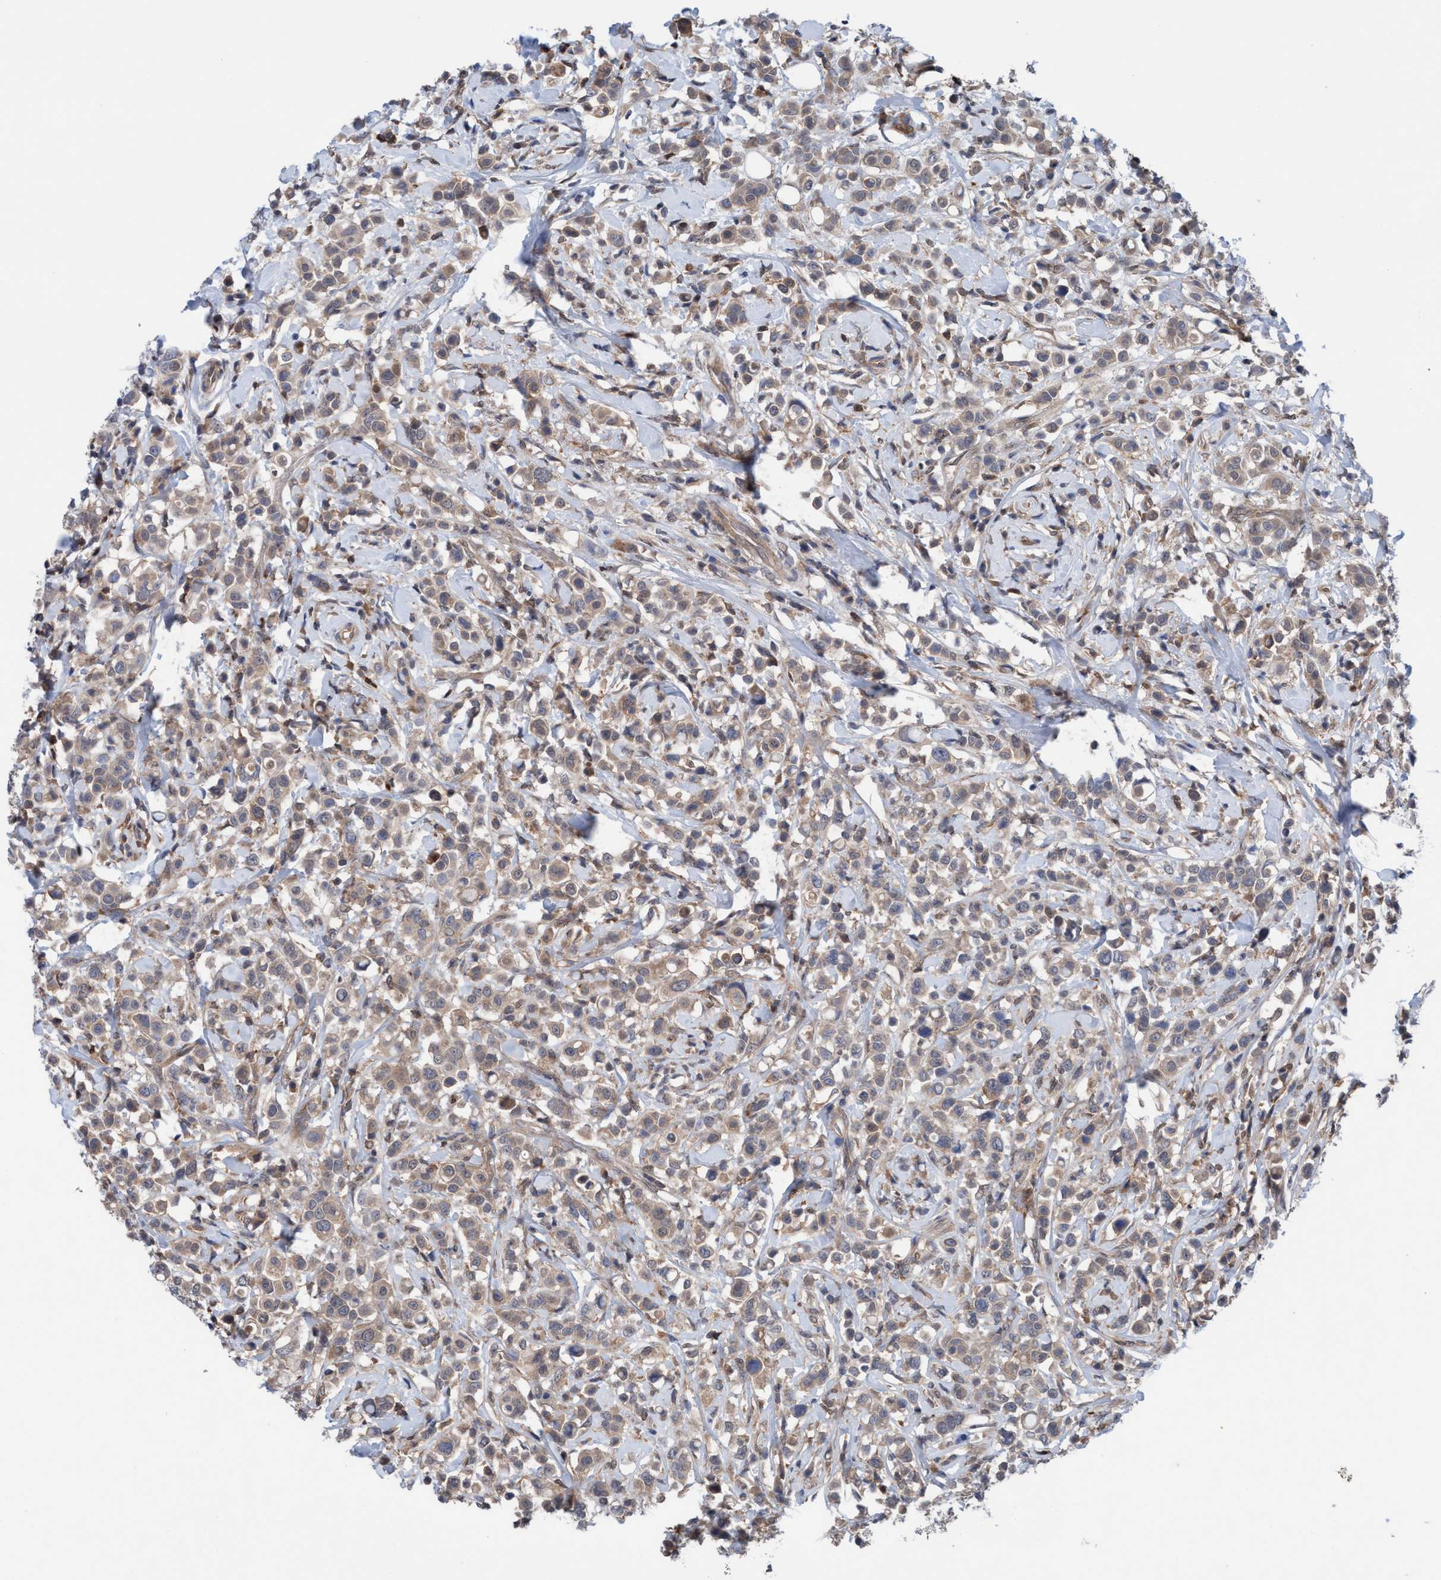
{"staining": {"intensity": "weak", "quantity": ">75%", "location": "cytoplasmic/membranous"}, "tissue": "breast cancer", "cell_type": "Tumor cells", "image_type": "cancer", "snomed": [{"axis": "morphology", "description": "Duct carcinoma"}, {"axis": "topography", "description": "Breast"}], "caption": "This is an image of IHC staining of breast cancer (infiltrating ductal carcinoma), which shows weak staining in the cytoplasmic/membranous of tumor cells.", "gene": "GLOD4", "patient": {"sex": "female", "age": 27}}